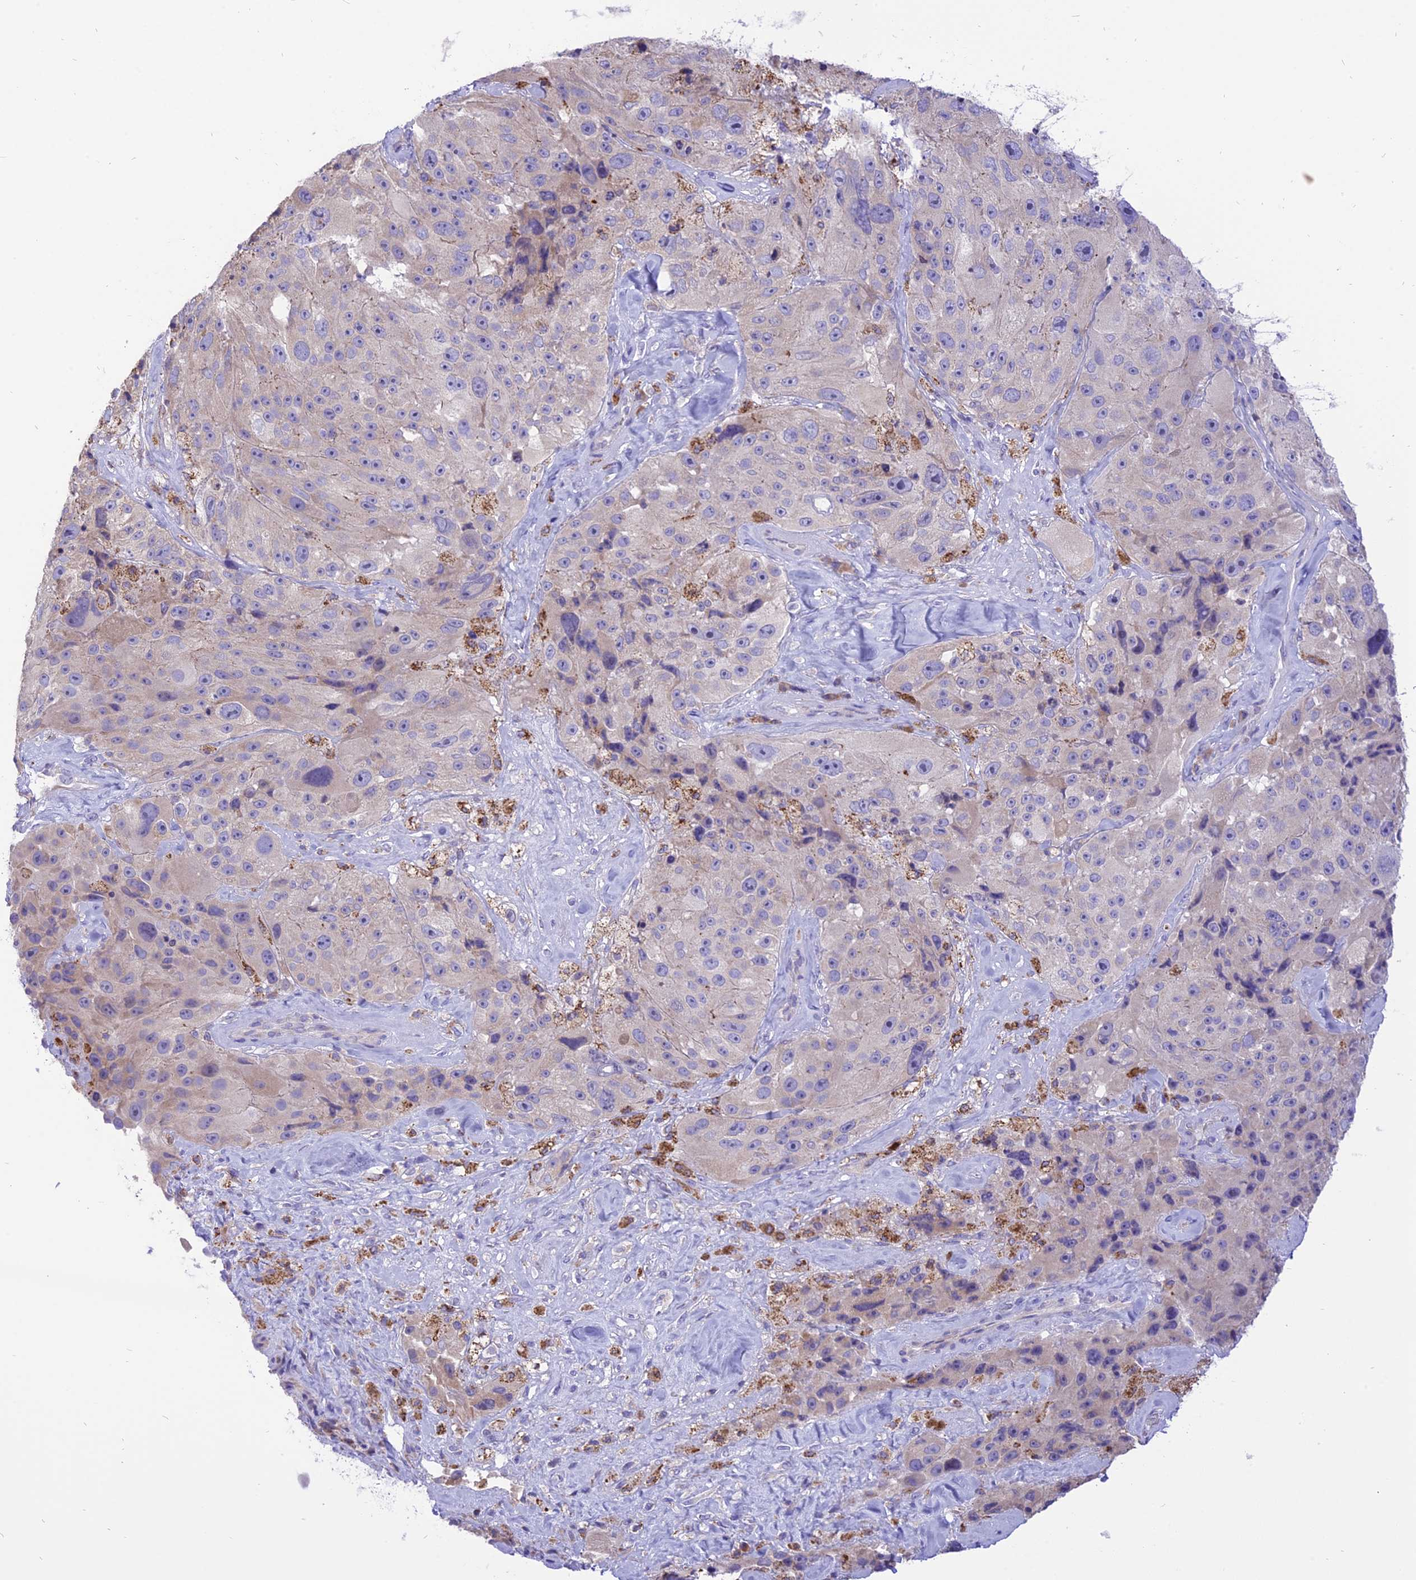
{"staining": {"intensity": "negative", "quantity": "none", "location": "none"}, "tissue": "melanoma", "cell_type": "Tumor cells", "image_type": "cancer", "snomed": [{"axis": "morphology", "description": "Malignant melanoma, Metastatic site"}, {"axis": "topography", "description": "Lymph node"}], "caption": "DAB (3,3'-diaminobenzidine) immunohistochemical staining of melanoma exhibits no significant positivity in tumor cells.", "gene": "ARMCX6", "patient": {"sex": "male", "age": 62}}